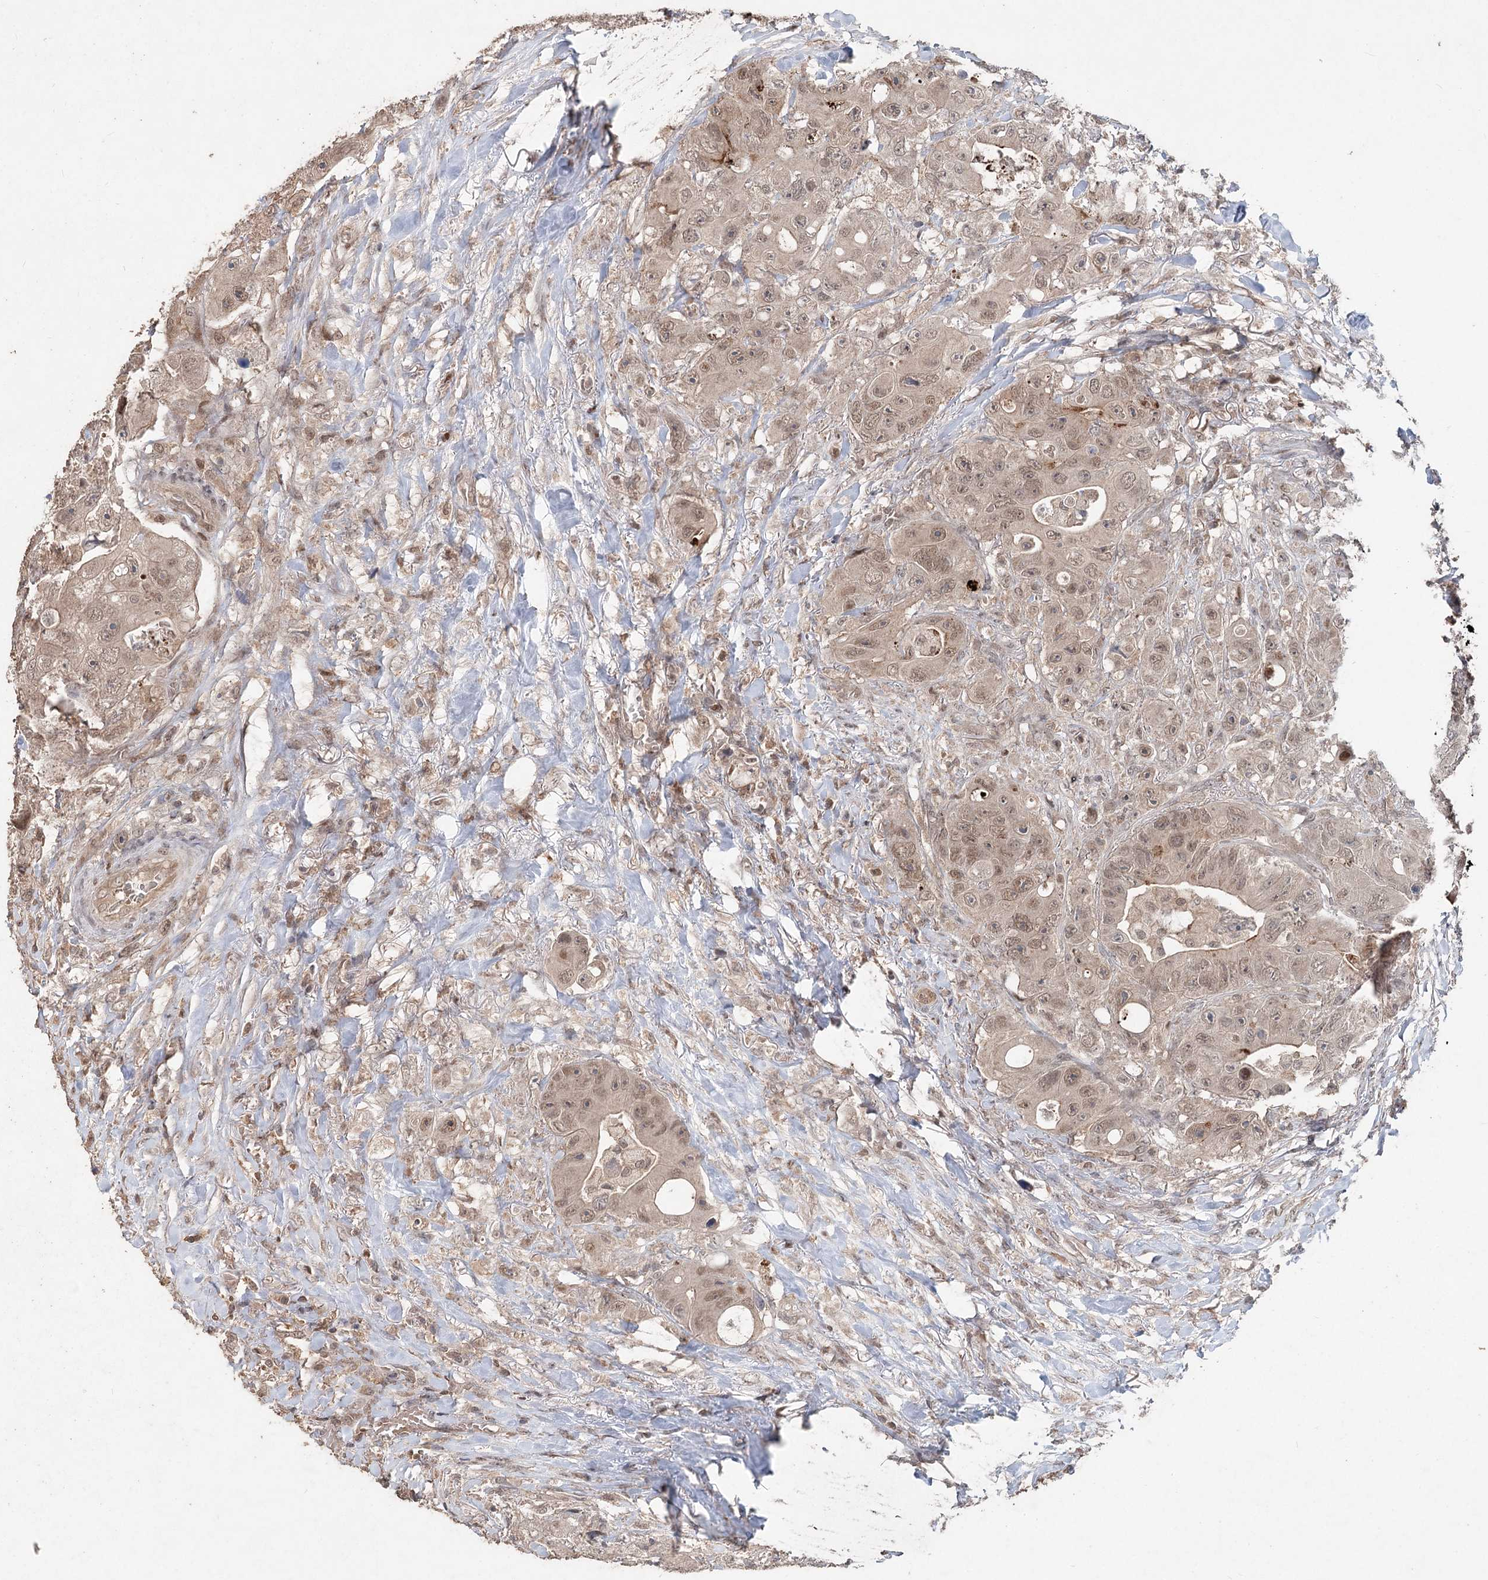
{"staining": {"intensity": "weak", "quantity": "25%-75%", "location": "nuclear"}, "tissue": "colorectal cancer", "cell_type": "Tumor cells", "image_type": "cancer", "snomed": [{"axis": "morphology", "description": "Adenocarcinoma, NOS"}, {"axis": "topography", "description": "Colon"}], "caption": "About 25%-75% of tumor cells in colorectal cancer exhibit weak nuclear protein positivity as visualized by brown immunohistochemical staining.", "gene": "FBXO7", "patient": {"sex": "female", "age": 46}}